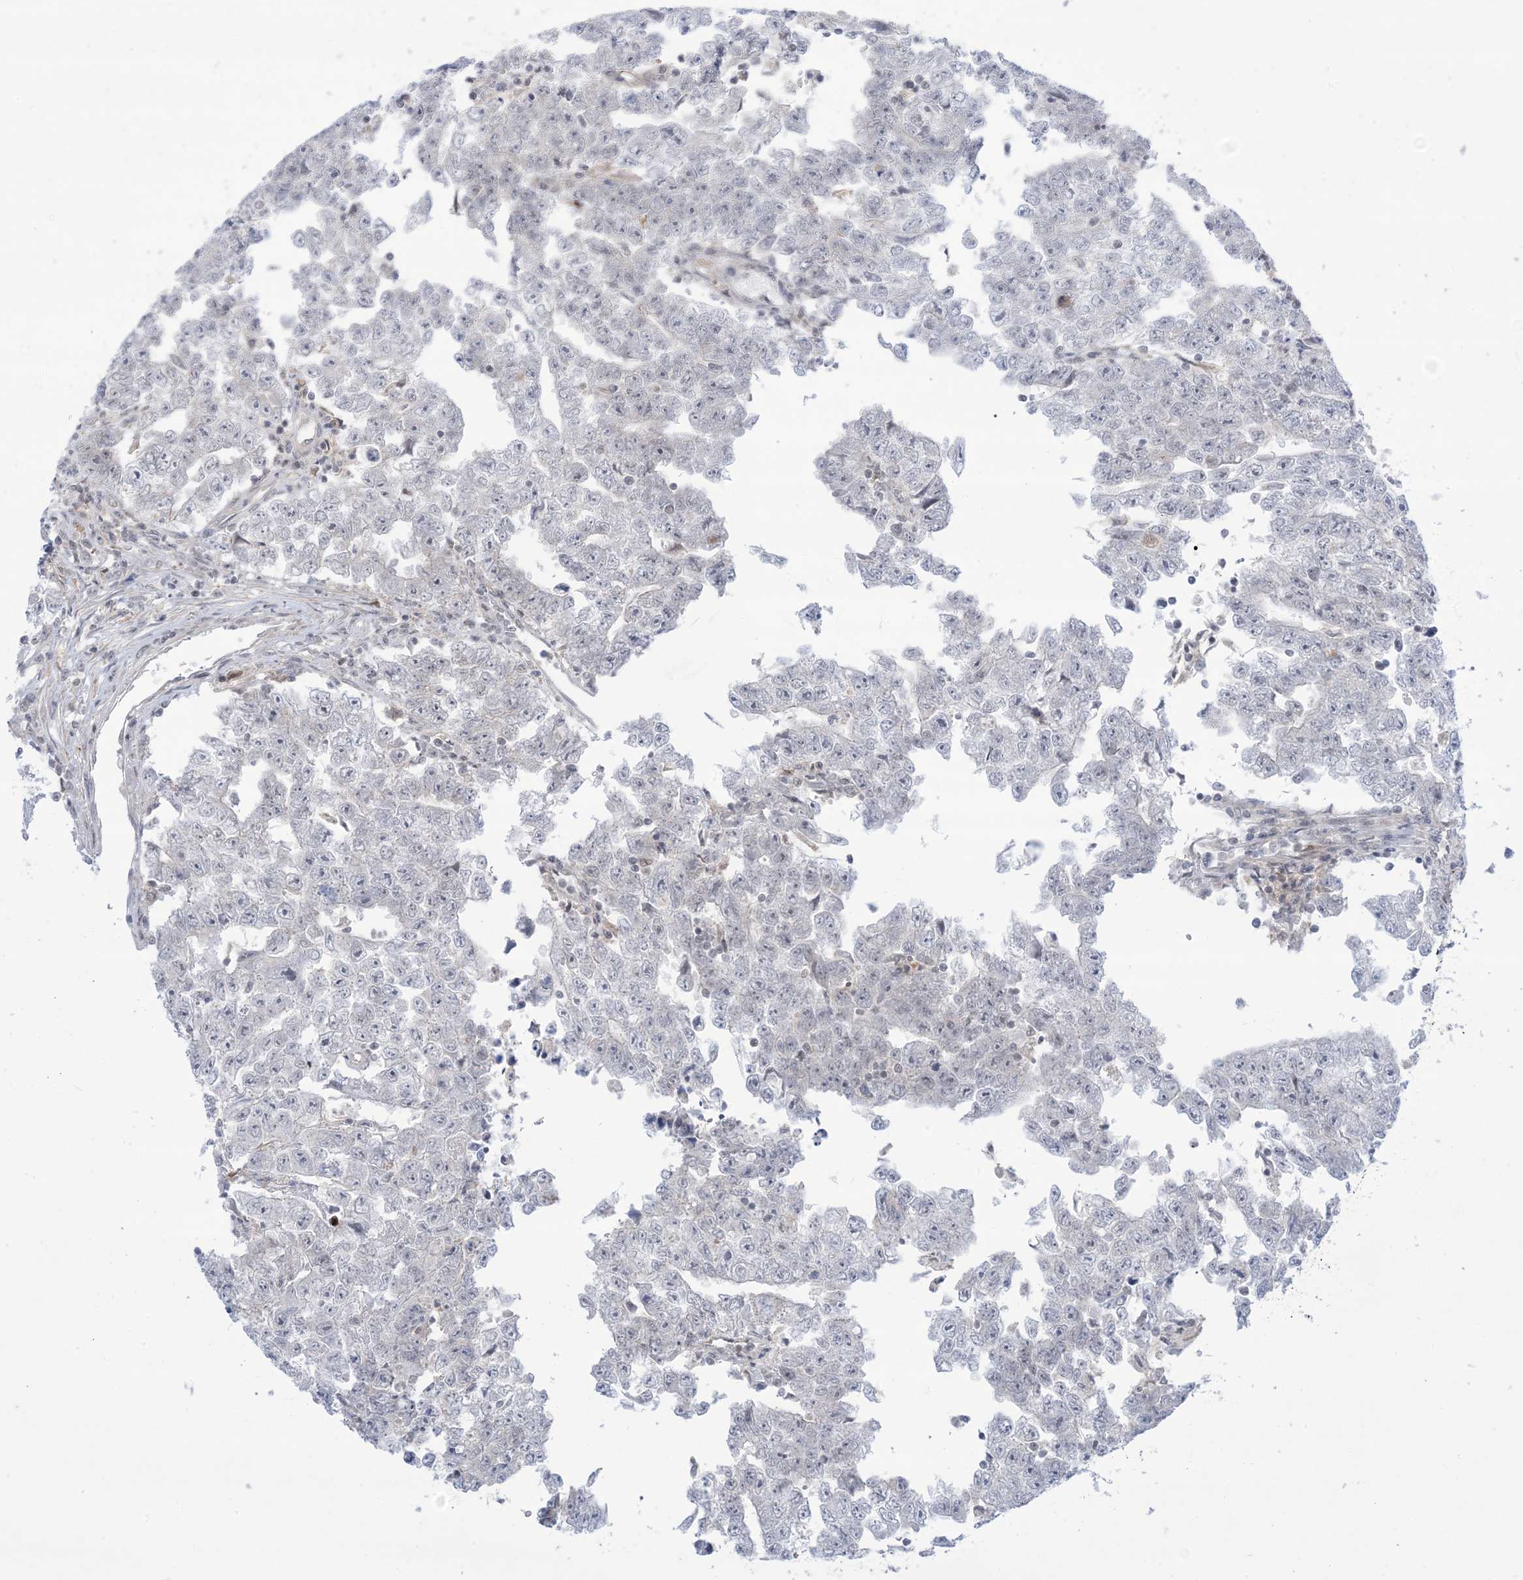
{"staining": {"intensity": "negative", "quantity": "none", "location": "none"}, "tissue": "testis cancer", "cell_type": "Tumor cells", "image_type": "cancer", "snomed": [{"axis": "morphology", "description": "Carcinoma, Embryonal, NOS"}, {"axis": "topography", "description": "Testis"}], "caption": "This is a micrograph of IHC staining of testis cancer, which shows no staining in tumor cells.", "gene": "TFPT", "patient": {"sex": "male", "age": 25}}